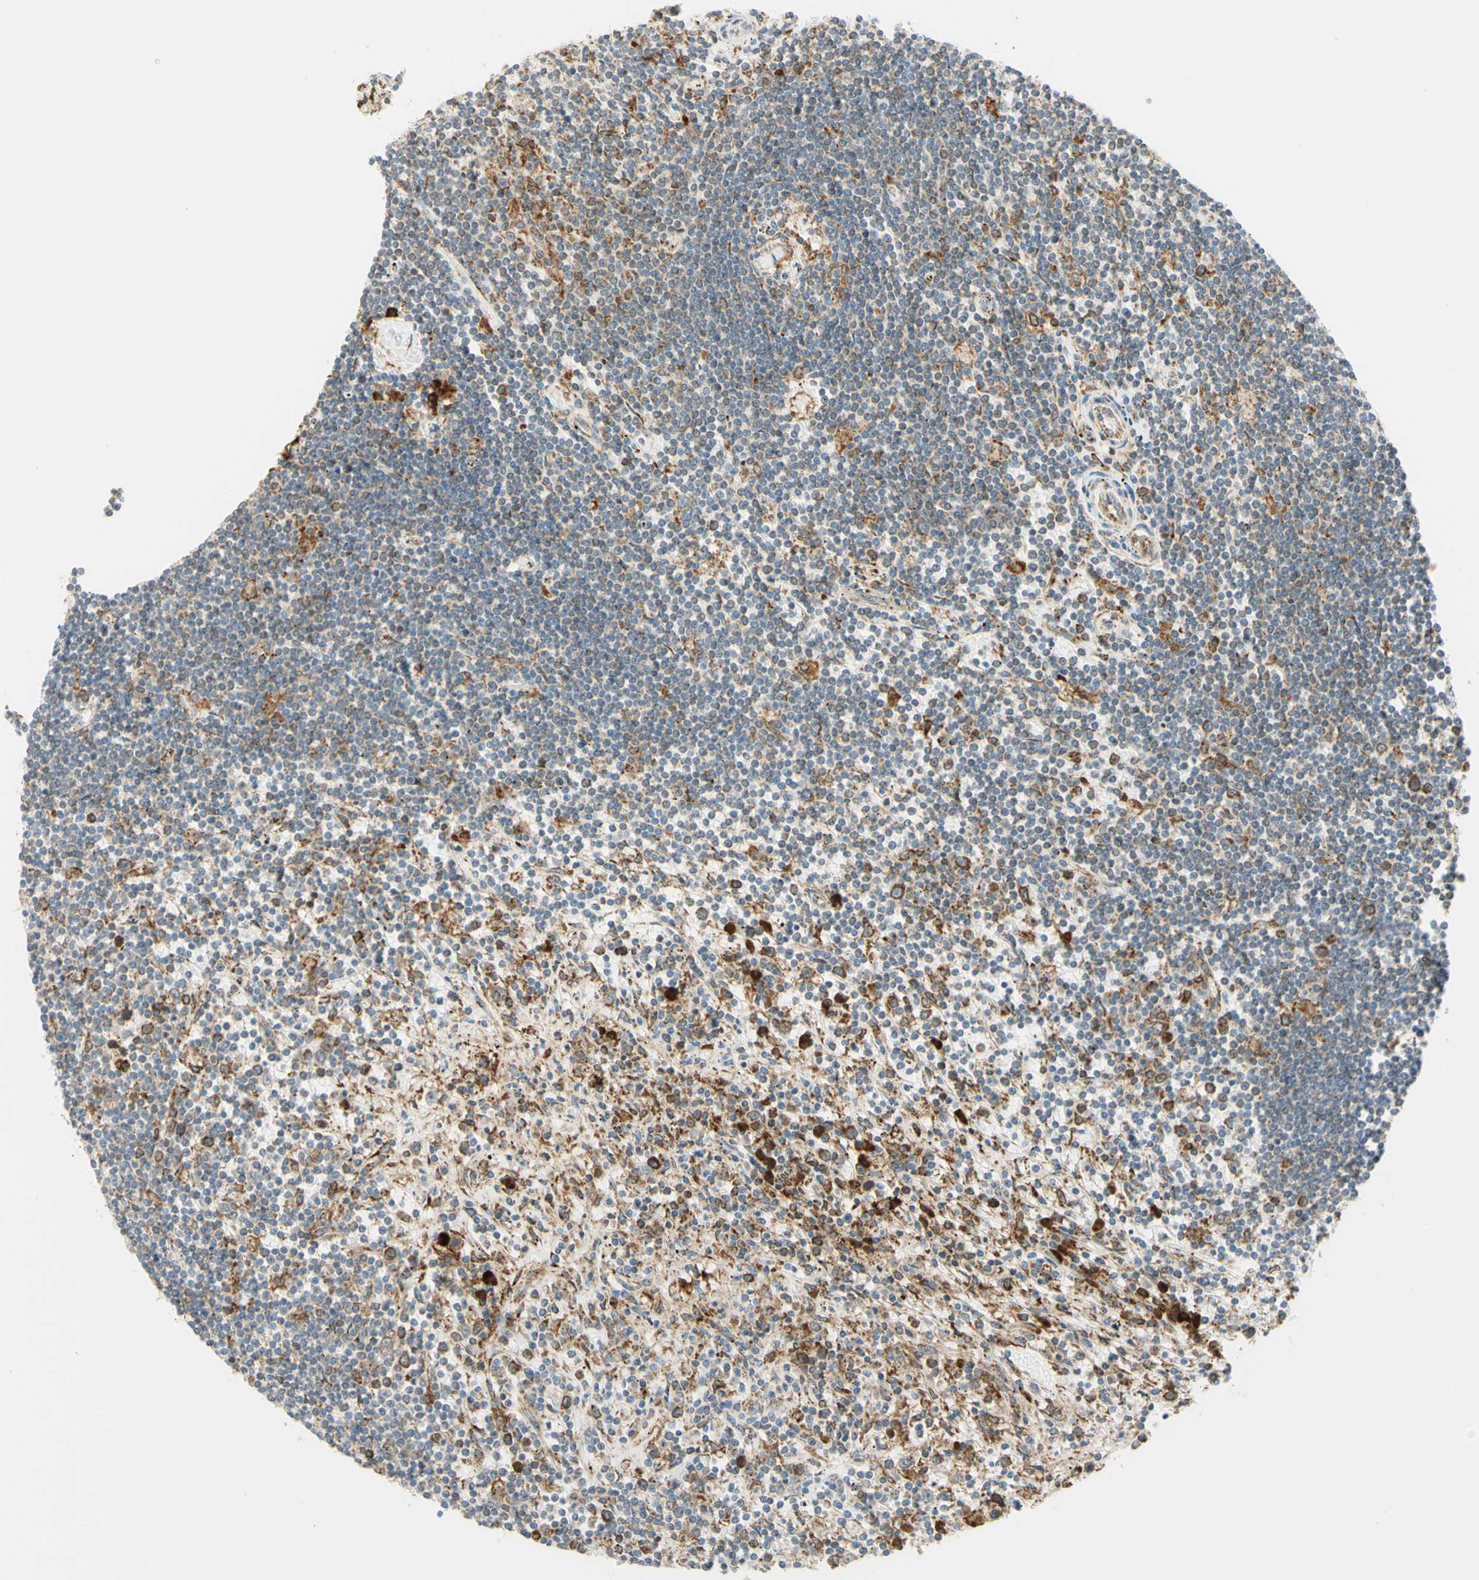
{"staining": {"intensity": "moderate", "quantity": "<25%", "location": "cytoplasmic/membranous"}, "tissue": "lymphoma", "cell_type": "Tumor cells", "image_type": "cancer", "snomed": [{"axis": "morphology", "description": "Malignant lymphoma, non-Hodgkin's type, Low grade"}, {"axis": "topography", "description": "Spleen"}], "caption": "Brown immunohistochemical staining in human malignant lymphoma, non-Hodgkin's type (low-grade) exhibits moderate cytoplasmic/membranous positivity in approximately <25% of tumor cells.", "gene": "MANF", "patient": {"sex": "male", "age": 76}}